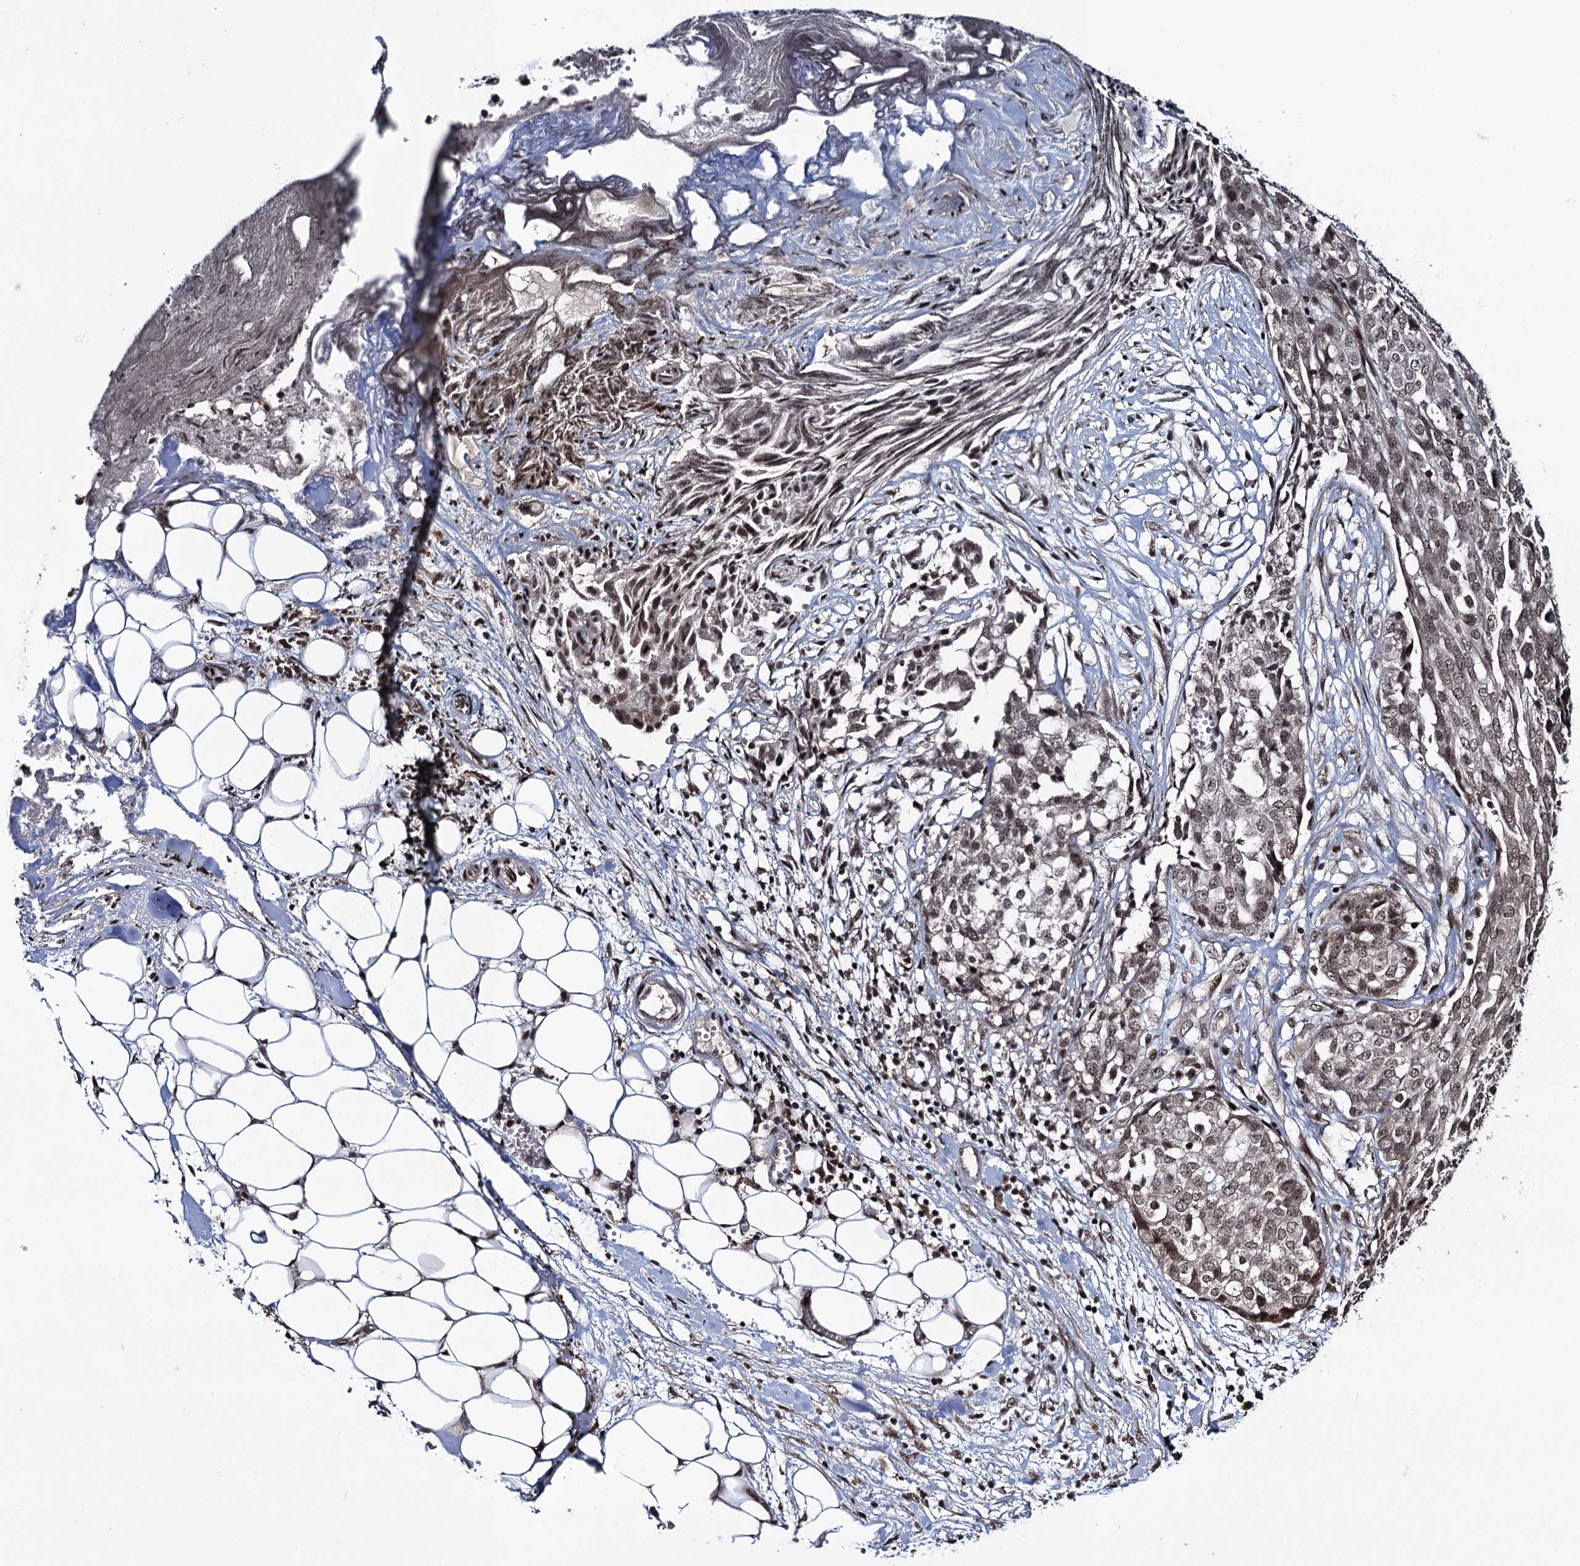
{"staining": {"intensity": "moderate", "quantity": ">75%", "location": "nuclear"}, "tissue": "ovarian cancer", "cell_type": "Tumor cells", "image_type": "cancer", "snomed": [{"axis": "morphology", "description": "Cystadenocarcinoma, serous, NOS"}, {"axis": "topography", "description": "Soft tissue"}, {"axis": "topography", "description": "Ovary"}], "caption": "Ovarian cancer (serous cystadenocarcinoma) tissue exhibits moderate nuclear positivity in approximately >75% of tumor cells (Stains: DAB in brown, nuclei in blue, Microscopy: brightfield microscopy at high magnification).", "gene": "ZNF169", "patient": {"sex": "female", "age": 57}}